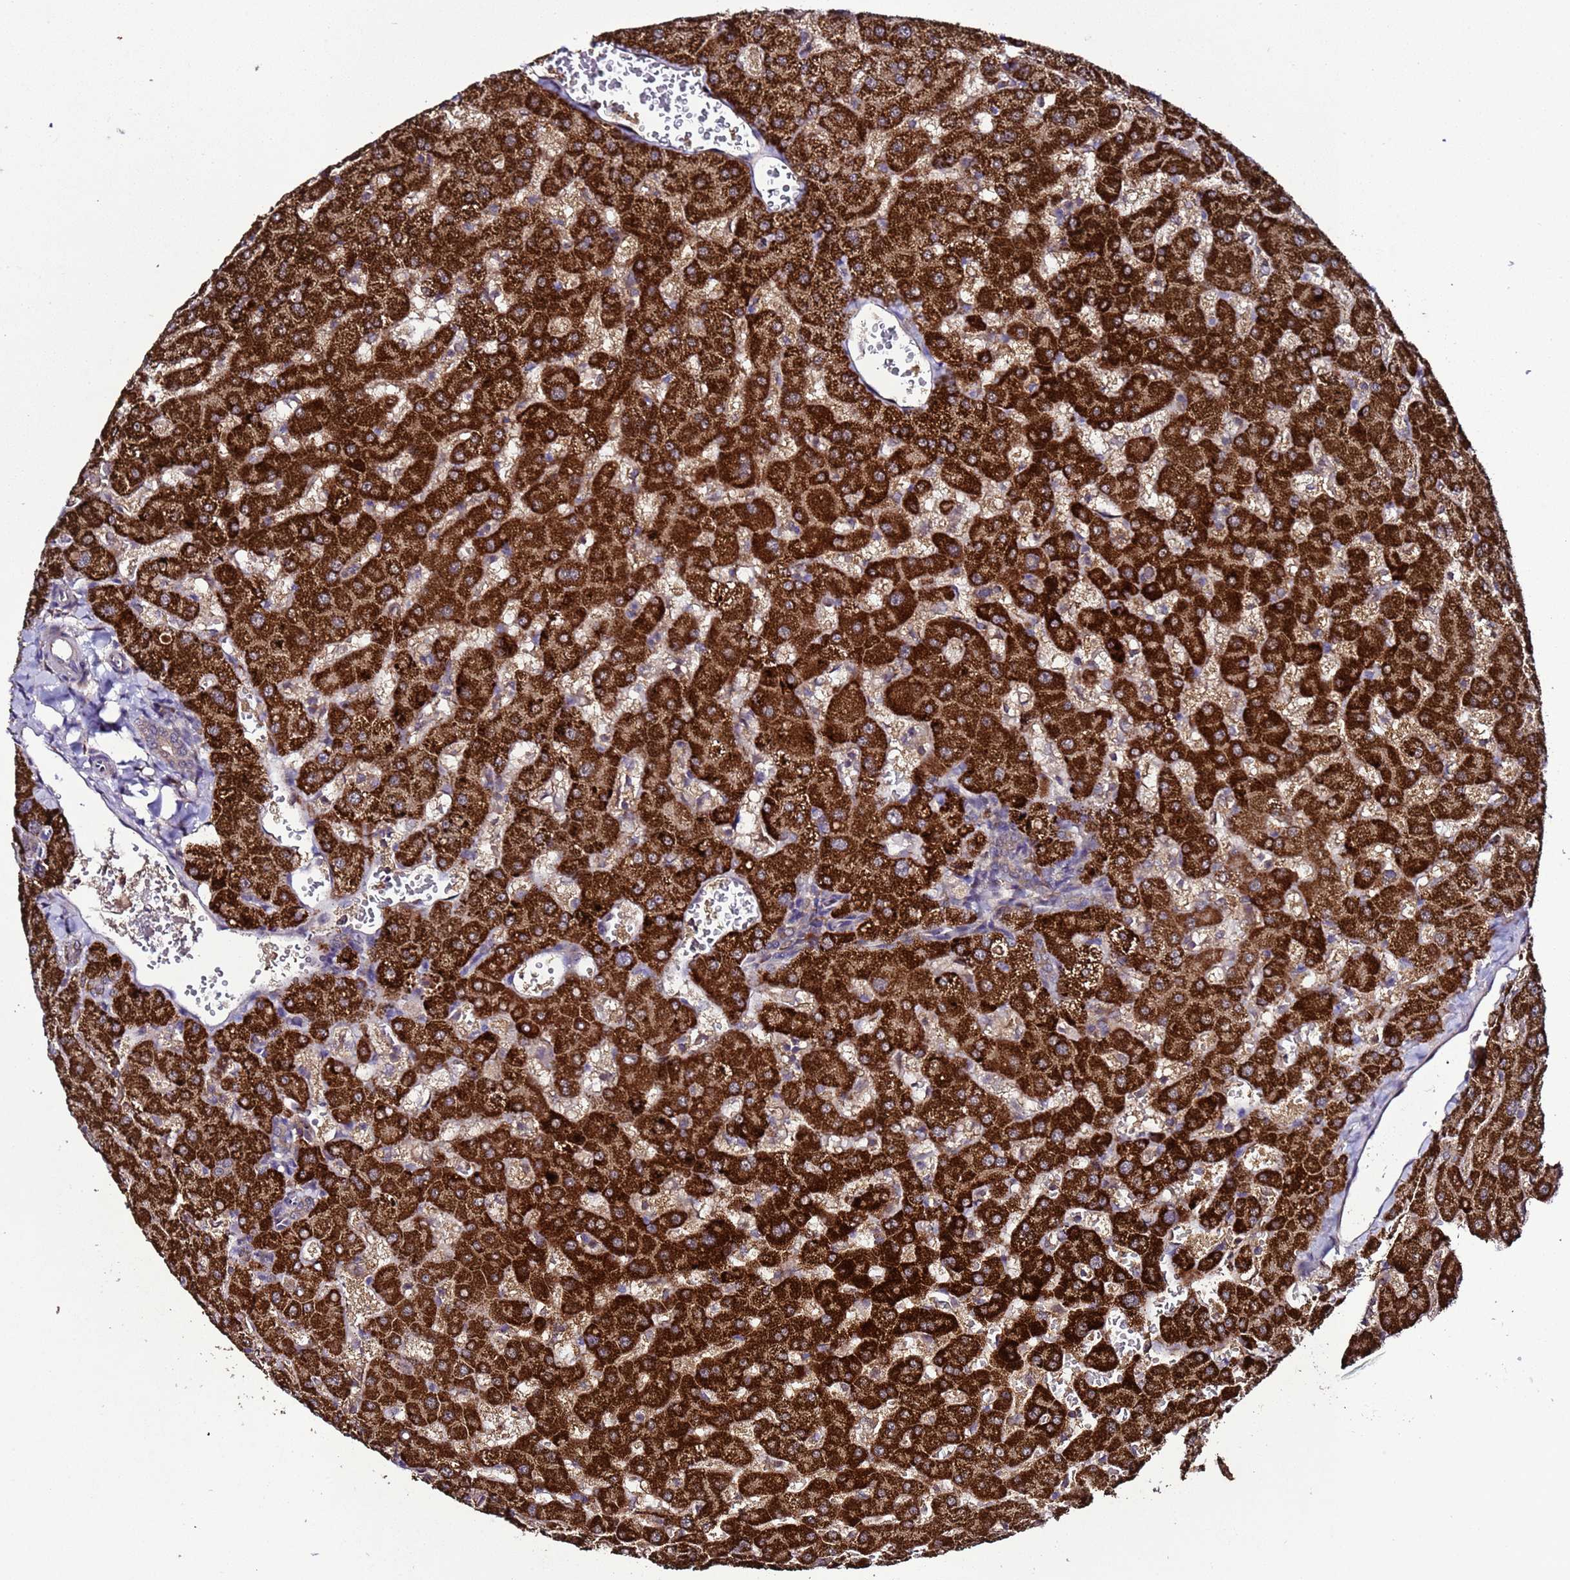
{"staining": {"intensity": "moderate", "quantity": ">75%", "location": "cytoplasmic/membranous"}, "tissue": "liver", "cell_type": "Cholangiocytes", "image_type": "normal", "snomed": [{"axis": "morphology", "description": "Normal tissue, NOS"}, {"axis": "topography", "description": "Liver"}], "caption": "Moderate cytoplasmic/membranous positivity for a protein is present in approximately >75% of cholangiocytes of normal liver using immunohistochemistry.", "gene": "HSPBAP1", "patient": {"sex": "female", "age": 63}}